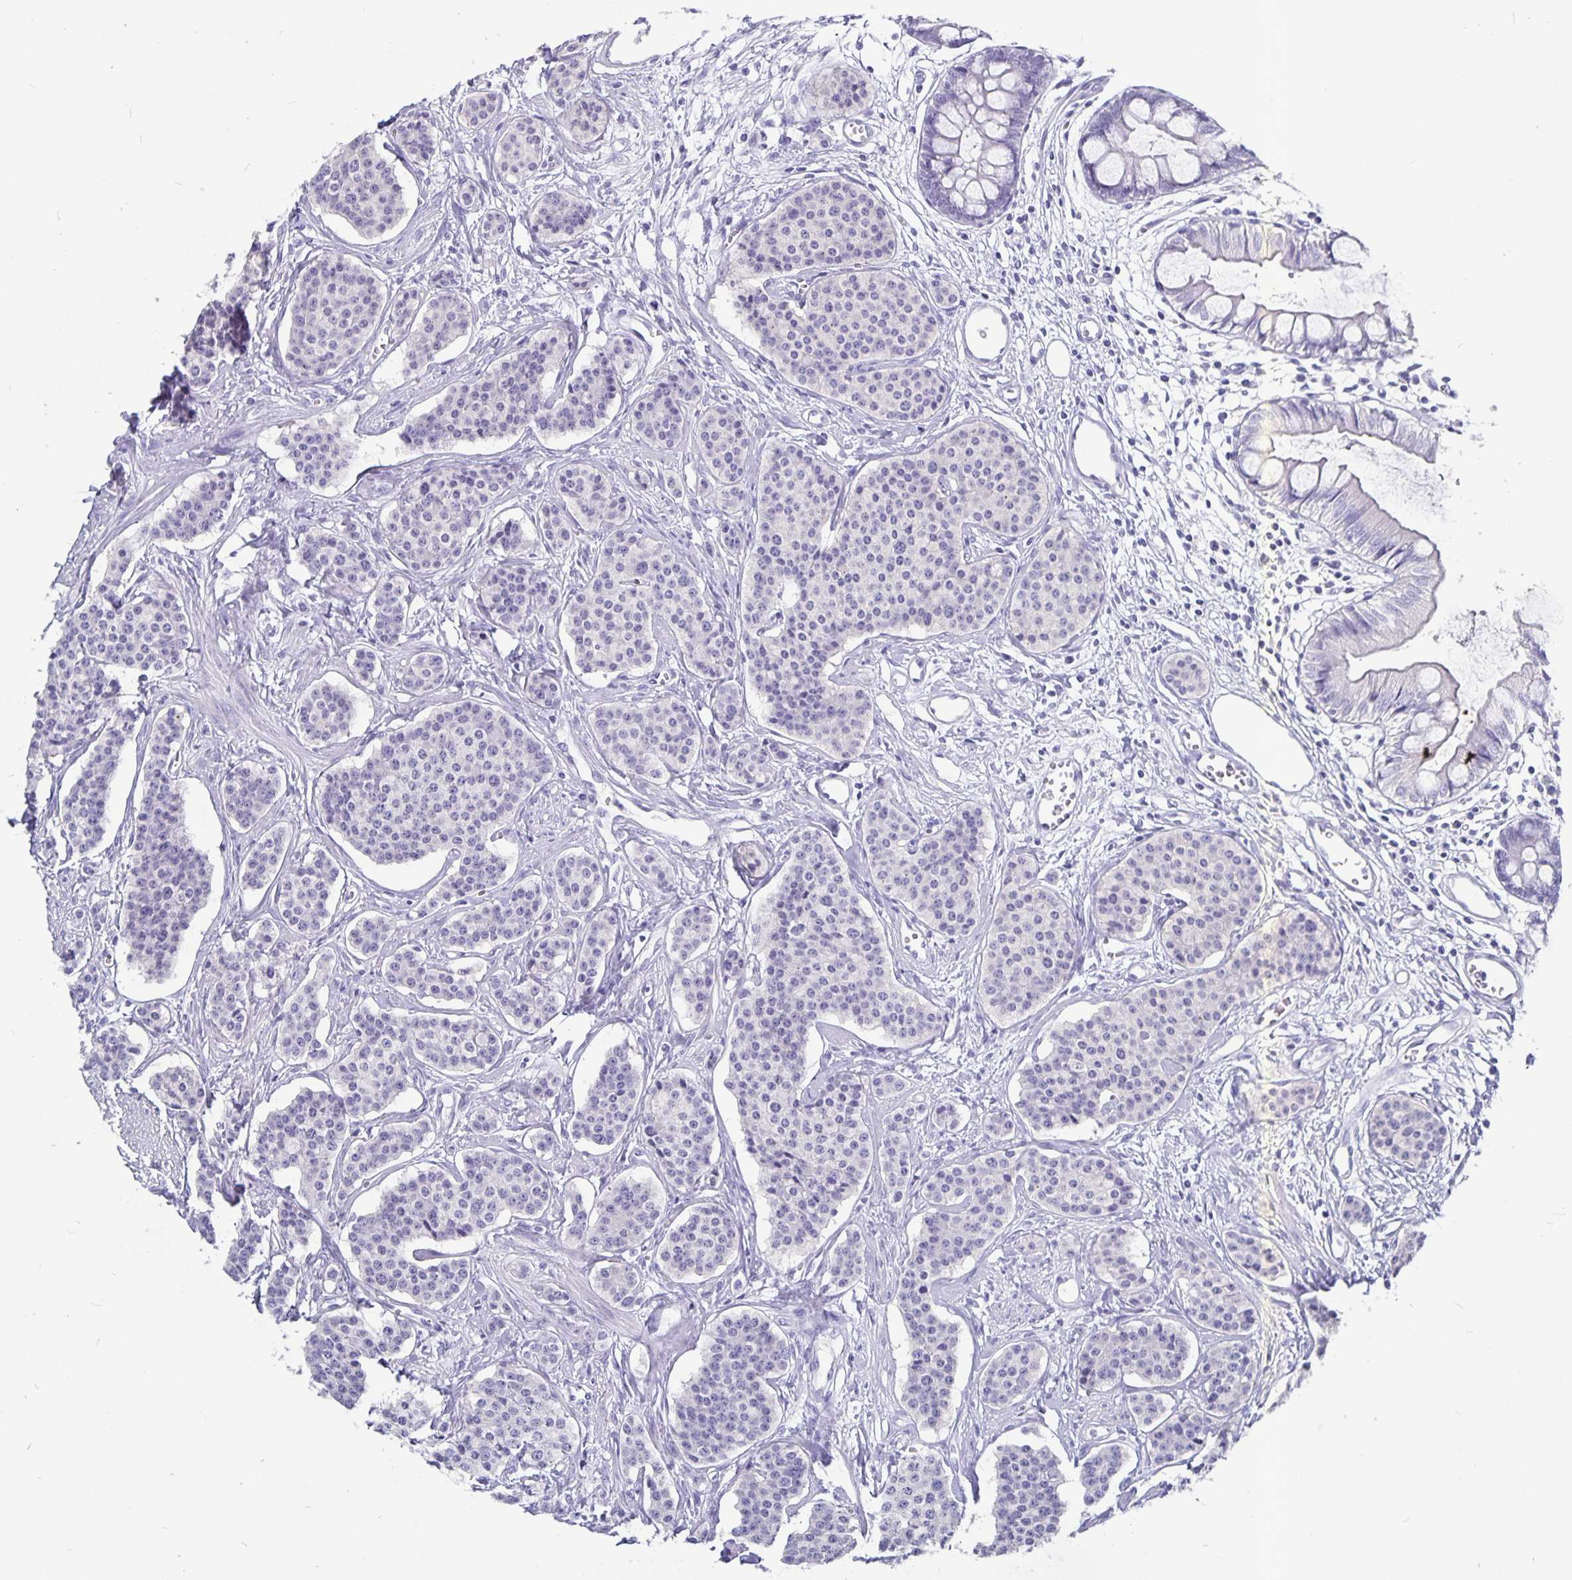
{"staining": {"intensity": "negative", "quantity": "none", "location": "none"}, "tissue": "carcinoid", "cell_type": "Tumor cells", "image_type": "cancer", "snomed": [{"axis": "morphology", "description": "Carcinoid, malignant, NOS"}, {"axis": "topography", "description": "Small intestine"}], "caption": "Carcinoid was stained to show a protein in brown. There is no significant expression in tumor cells.", "gene": "ODF3B", "patient": {"sex": "female", "age": 64}}